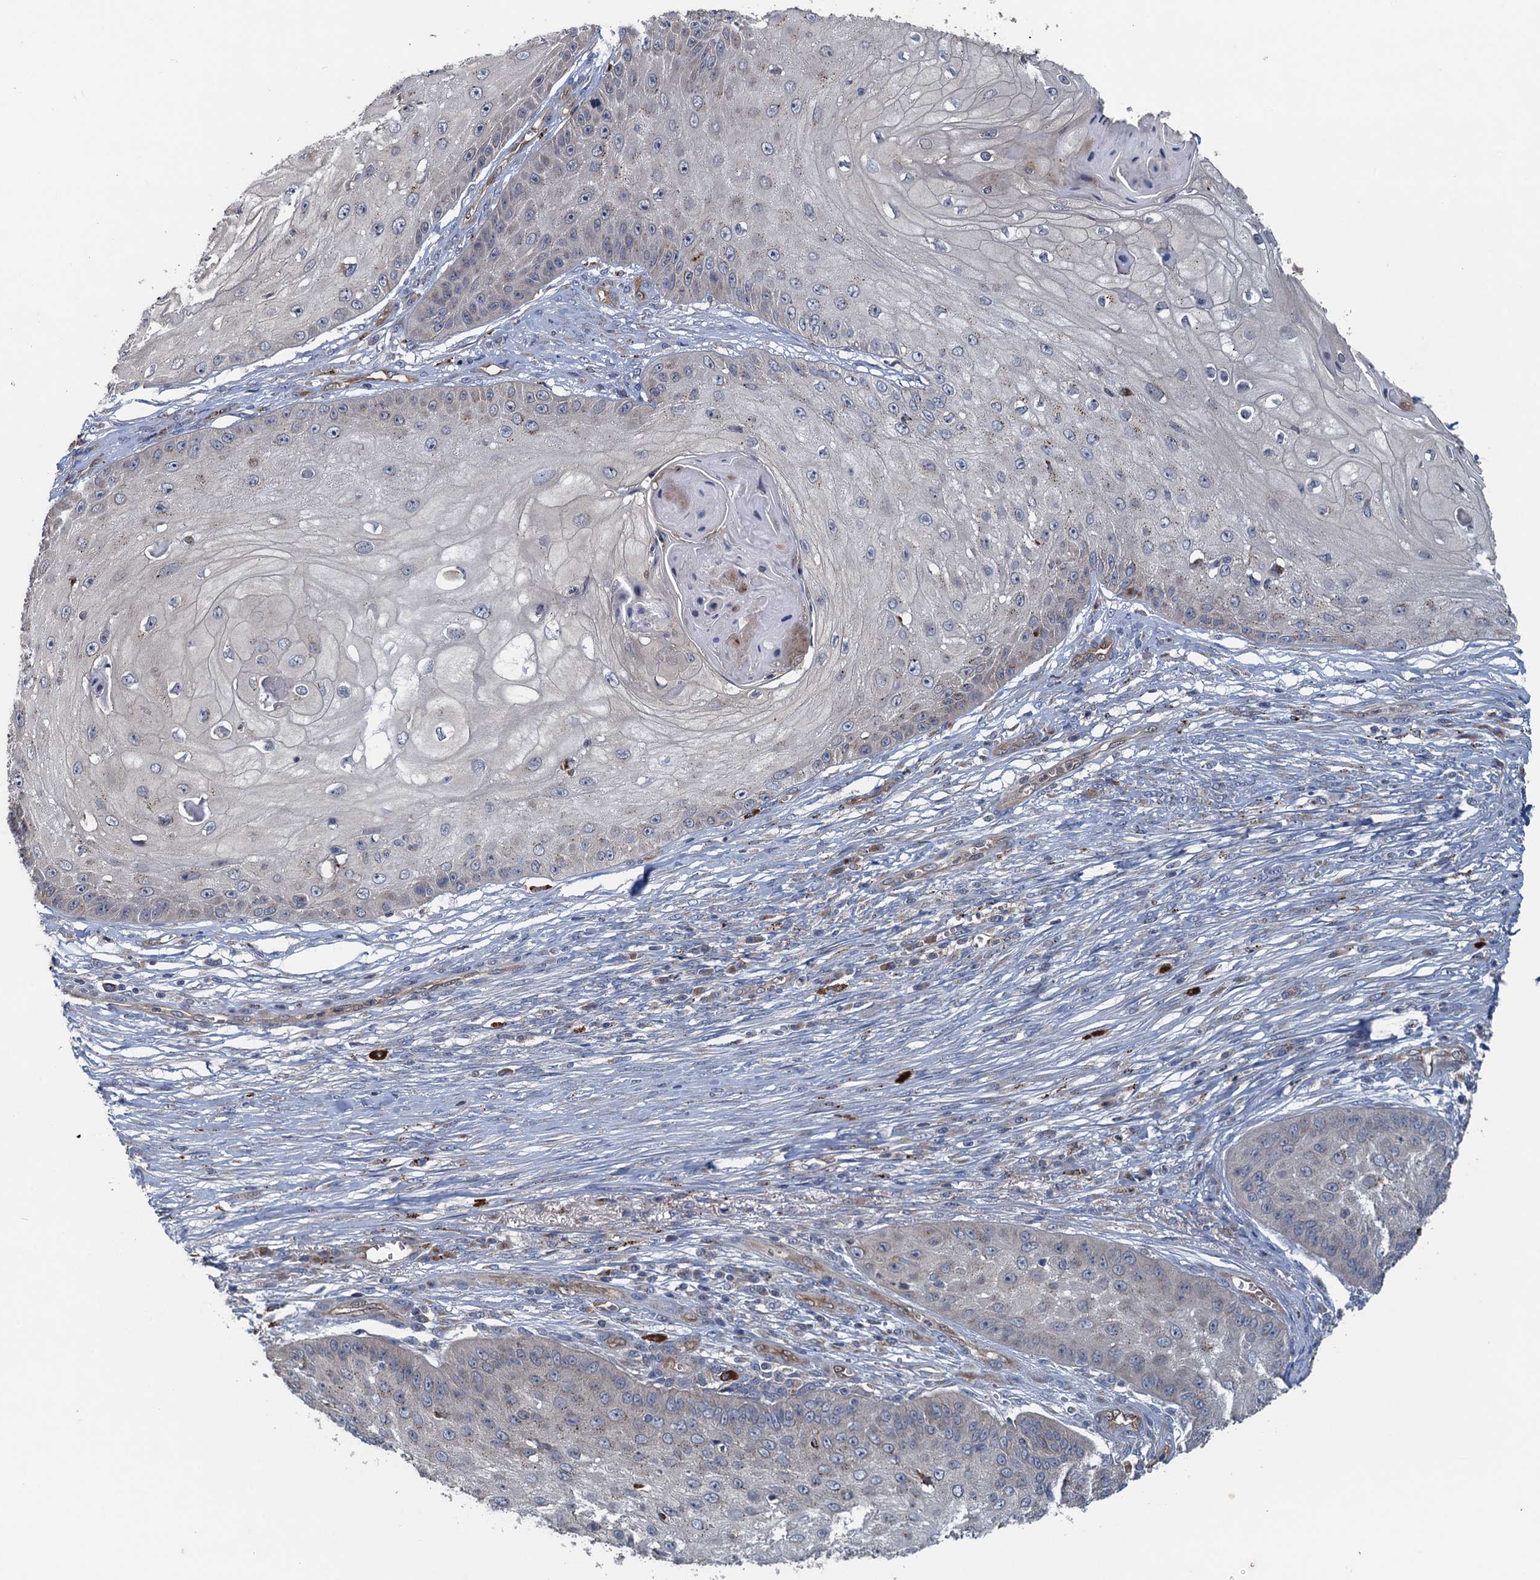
{"staining": {"intensity": "moderate", "quantity": "<25%", "location": "cytoplasmic/membranous"}, "tissue": "skin cancer", "cell_type": "Tumor cells", "image_type": "cancer", "snomed": [{"axis": "morphology", "description": "Squamous cell carcinoma, NOS"}, {"axis": "topography", "description": "Skin"}], "caption": "This is an image of immunohistochemistry staining of skin cancer, which shows moderate staining in the cytoplasmic/membranous of tumor cells.", "gene": "KBTBD8", "patient": {"sex": "male", "age": 70}}